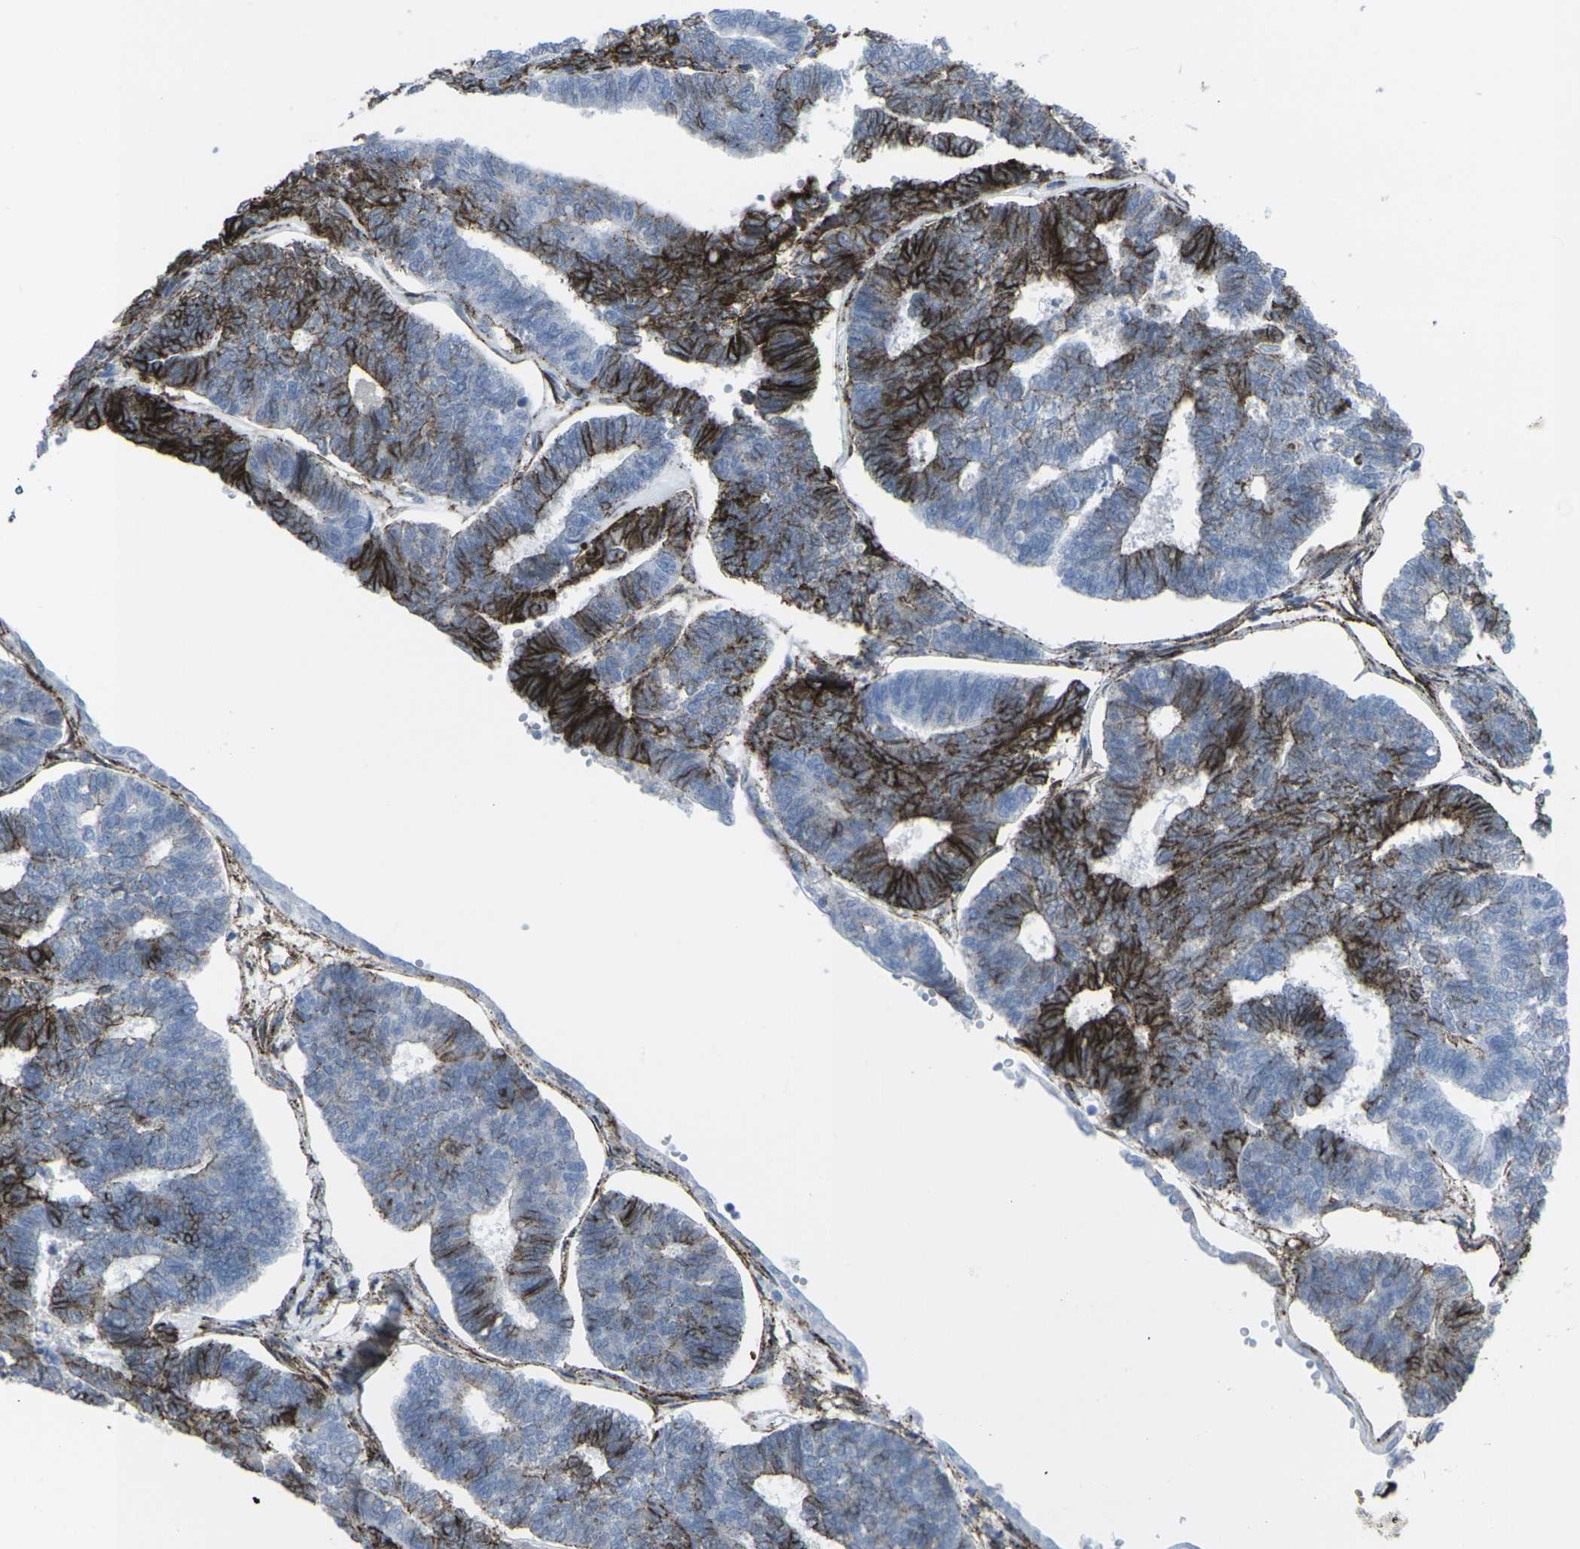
{"staining": {"intensity": "strong", "quantity": "25%-75%", "location": "cytoplasmic/membranous"}, "tissue": "endometrial cancer", "cell_type": "Tumor cells", "image_type": "cancer", "snomed": [{"axis": "morphology", "description": "Adenocarcinoma, NOS"}, {"axis": "topography", "description": "Endometrium"}], "caption": "Immunohistochemistry (DAB) staining of endometrial cancer (adenocarcinoma) reveals strong cytoplasmic/membranous protein staining in approximately 25%-75% of tumor cells.", "gene": "CDH11", "patient": {"sex": "female", "age": 70}}